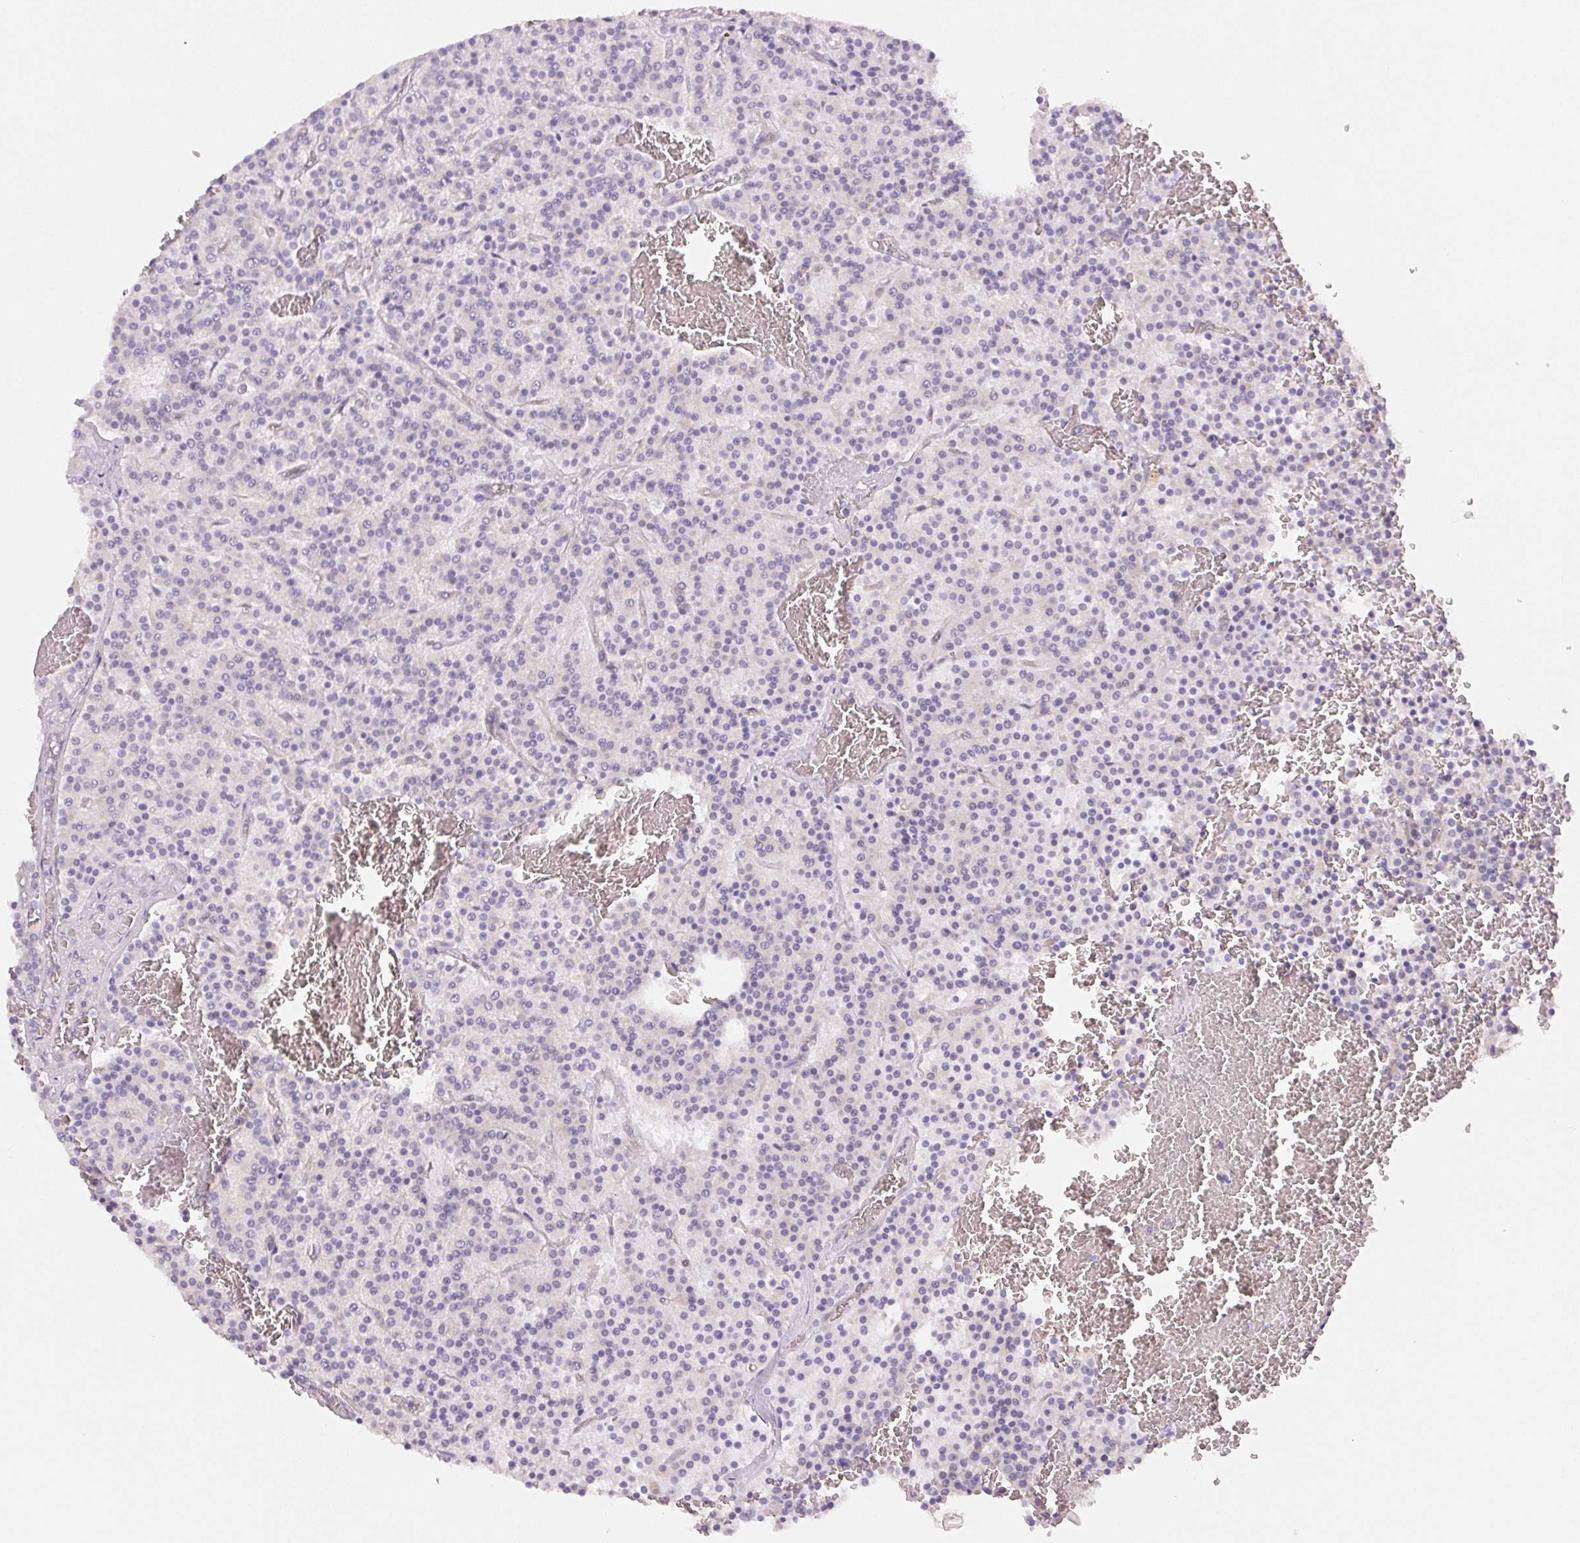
{"staining": {"intensity": "negative", "quantity": "none", "location": "none"}, "tissue": "carcinoid", "cell_type": "Tumor cells", "image_type": "cancer", "snomed": [{"axis": "morphology", "description": "Carcinoid, malignant, NOS"}, {"axis": "topography", "description": "Lung"}], "caption": "There is no significant expression in tumor cells of carcinoid. (DAB (3,3'-diaminobenzidine) immunohistochemistry (IHC) with hematoxylin counter stain).", "gene": "SMTN", "patient": {"sex": "male", "age": 70}}